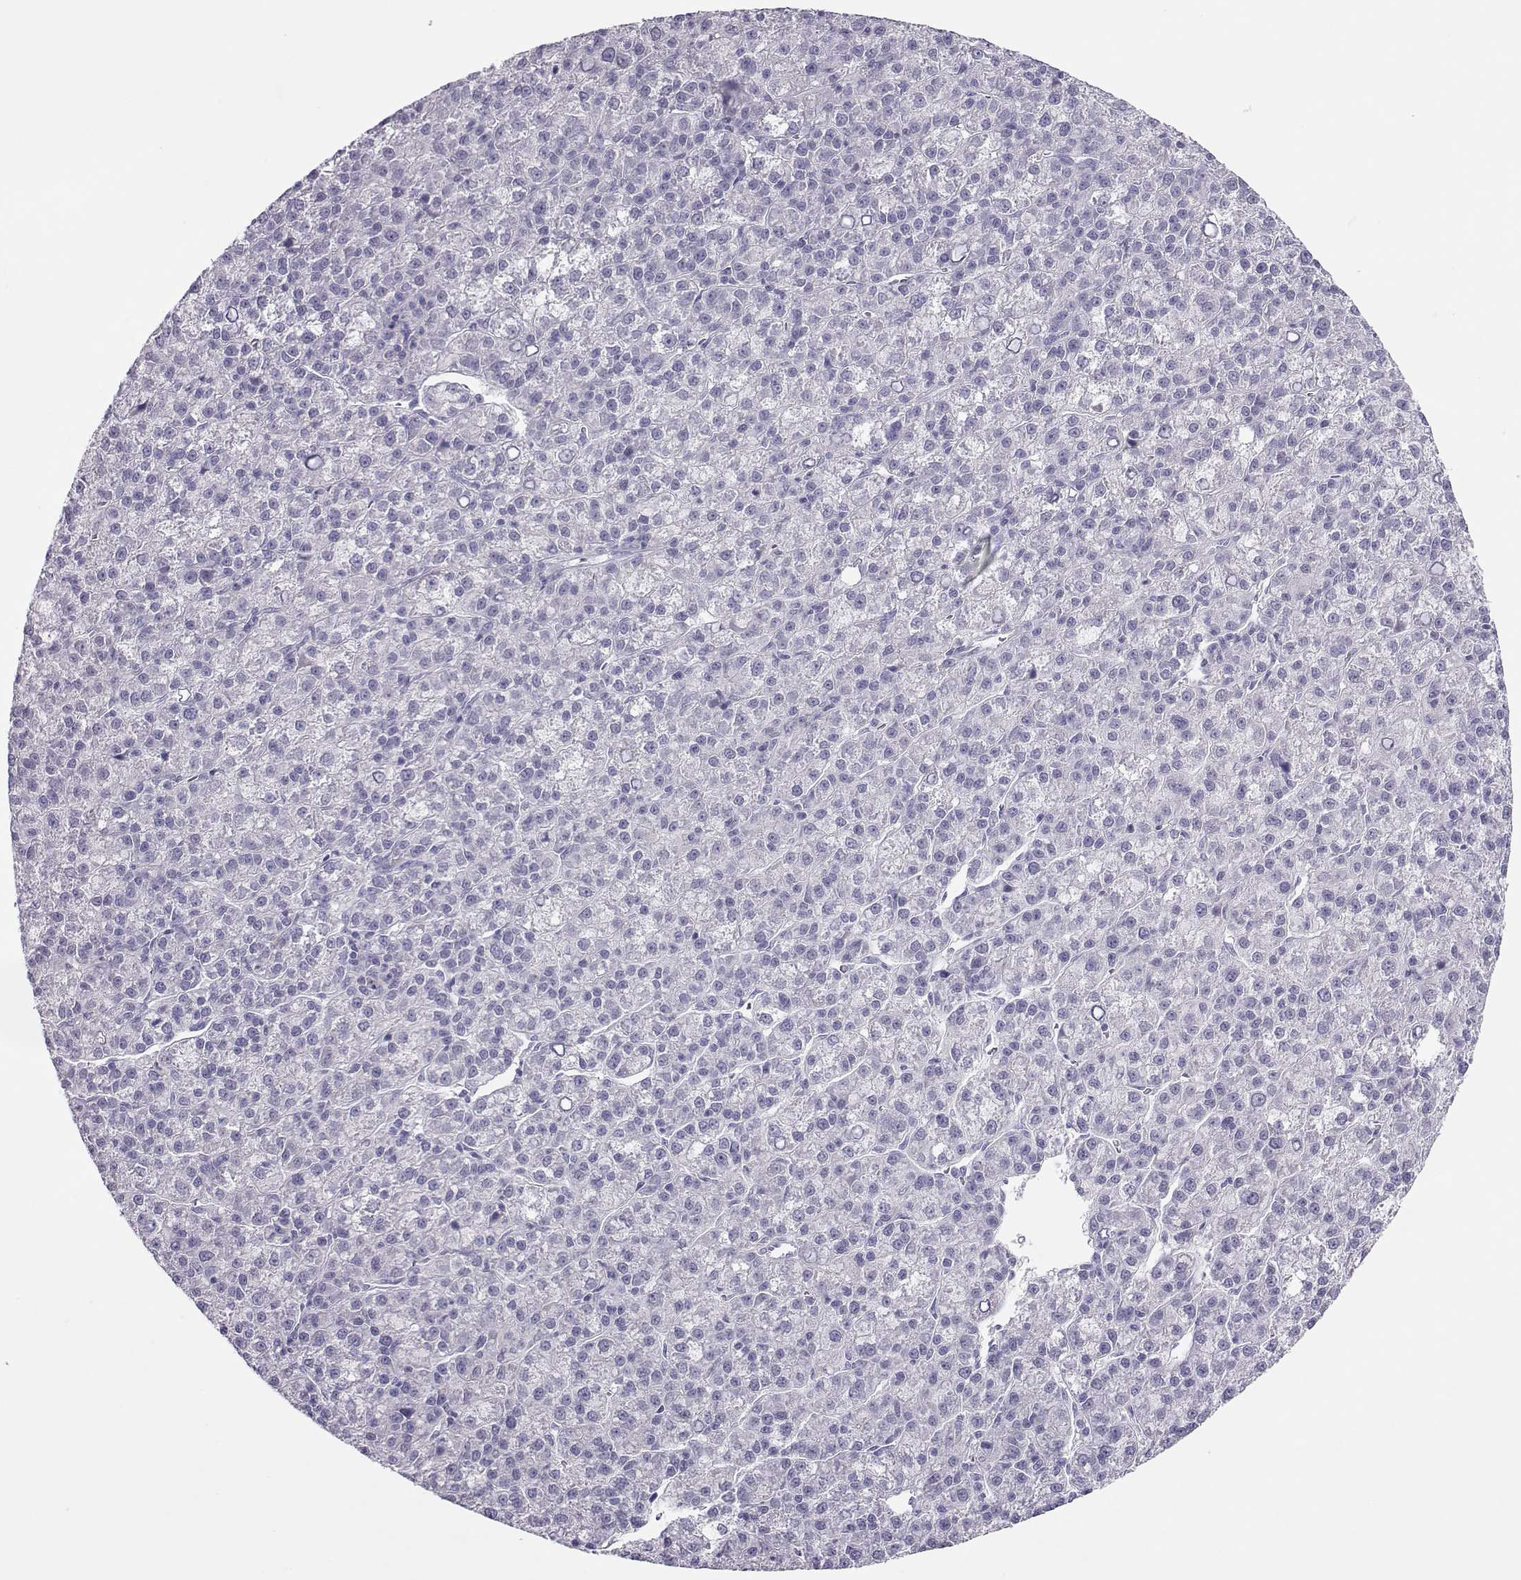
{"staining": {"intensity": "negative", "quantity": "none", "location": "none"}, "tissue": "liver cancer", "cell_type": "Tumor cells", "image_type": "cancer", "snomed": [{"axis": "morphology", "description": "Carcinoma, Hepatocellular, NOS"}, {"axis": "topography", "description": "Liver"}], "caption": "The photomicrograph displays no staining of tumor cells in hepatocellular carcinoma (liver). (Immunohistochemistry, brightfield microscopy, high magnification).", "gene": "TRPM7", "patient": {"sex": "female", "age": 60}}